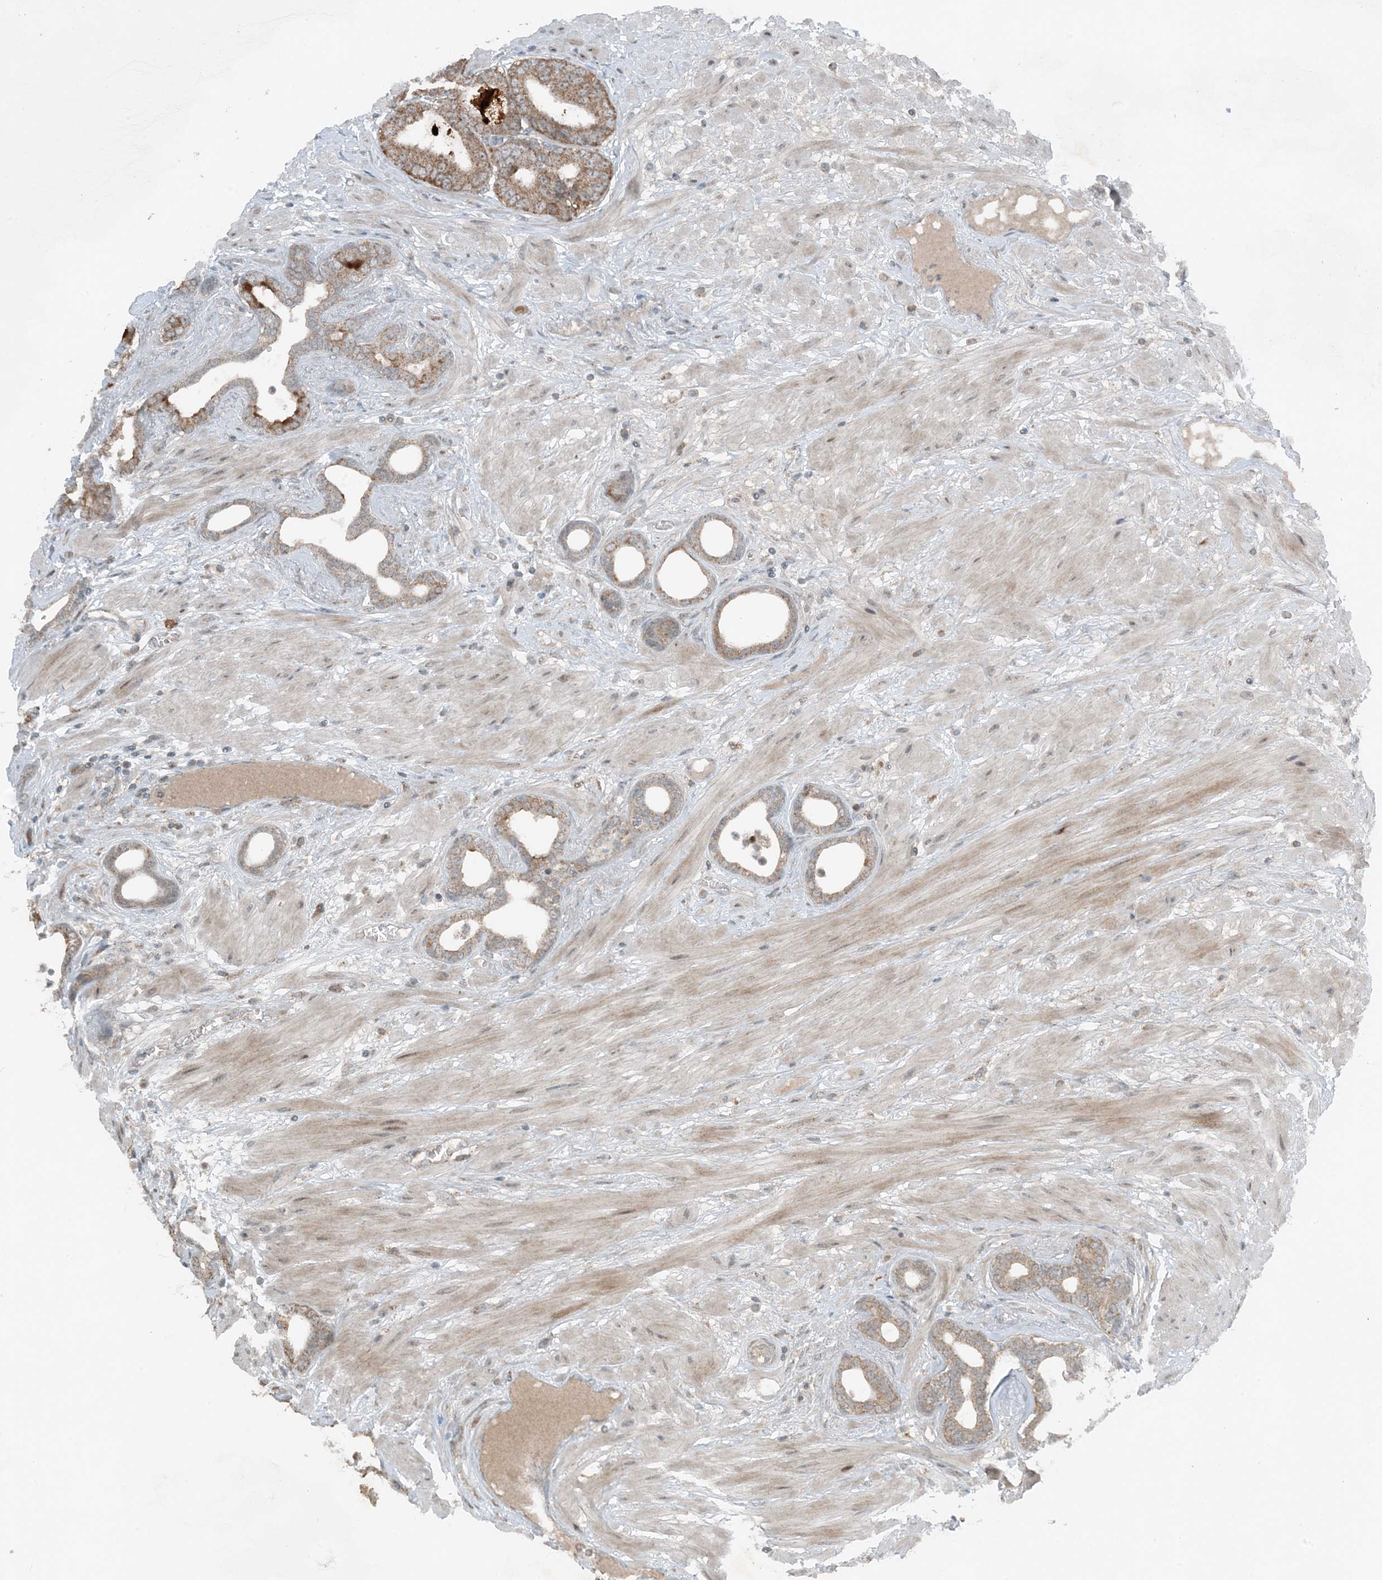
{"staining": {"intensity": "moderate", "quantity": ">75%", "location": "cytoplasmic/membranous"}, "tissue": "prostate cancer", "cell_type": "Tumor cells", "image_type": "cancer", "snomed": [{"axis": "morphology", "description": "Adenocarcinoma, Low grade"}, {"axis": "topography", "description": "Prostate"}], "caption": "A medium amount of moderate cytoplasmic/membranous positivity is identified in approximately >75% of tumor cells in prostate cancer (adenocarcinoma (low-grade)) tissue. (Brightfield microscopy of DAB IHC at high magnification).", "gene": "MITD1", "patient": {"sex": "male", "age": 60}}